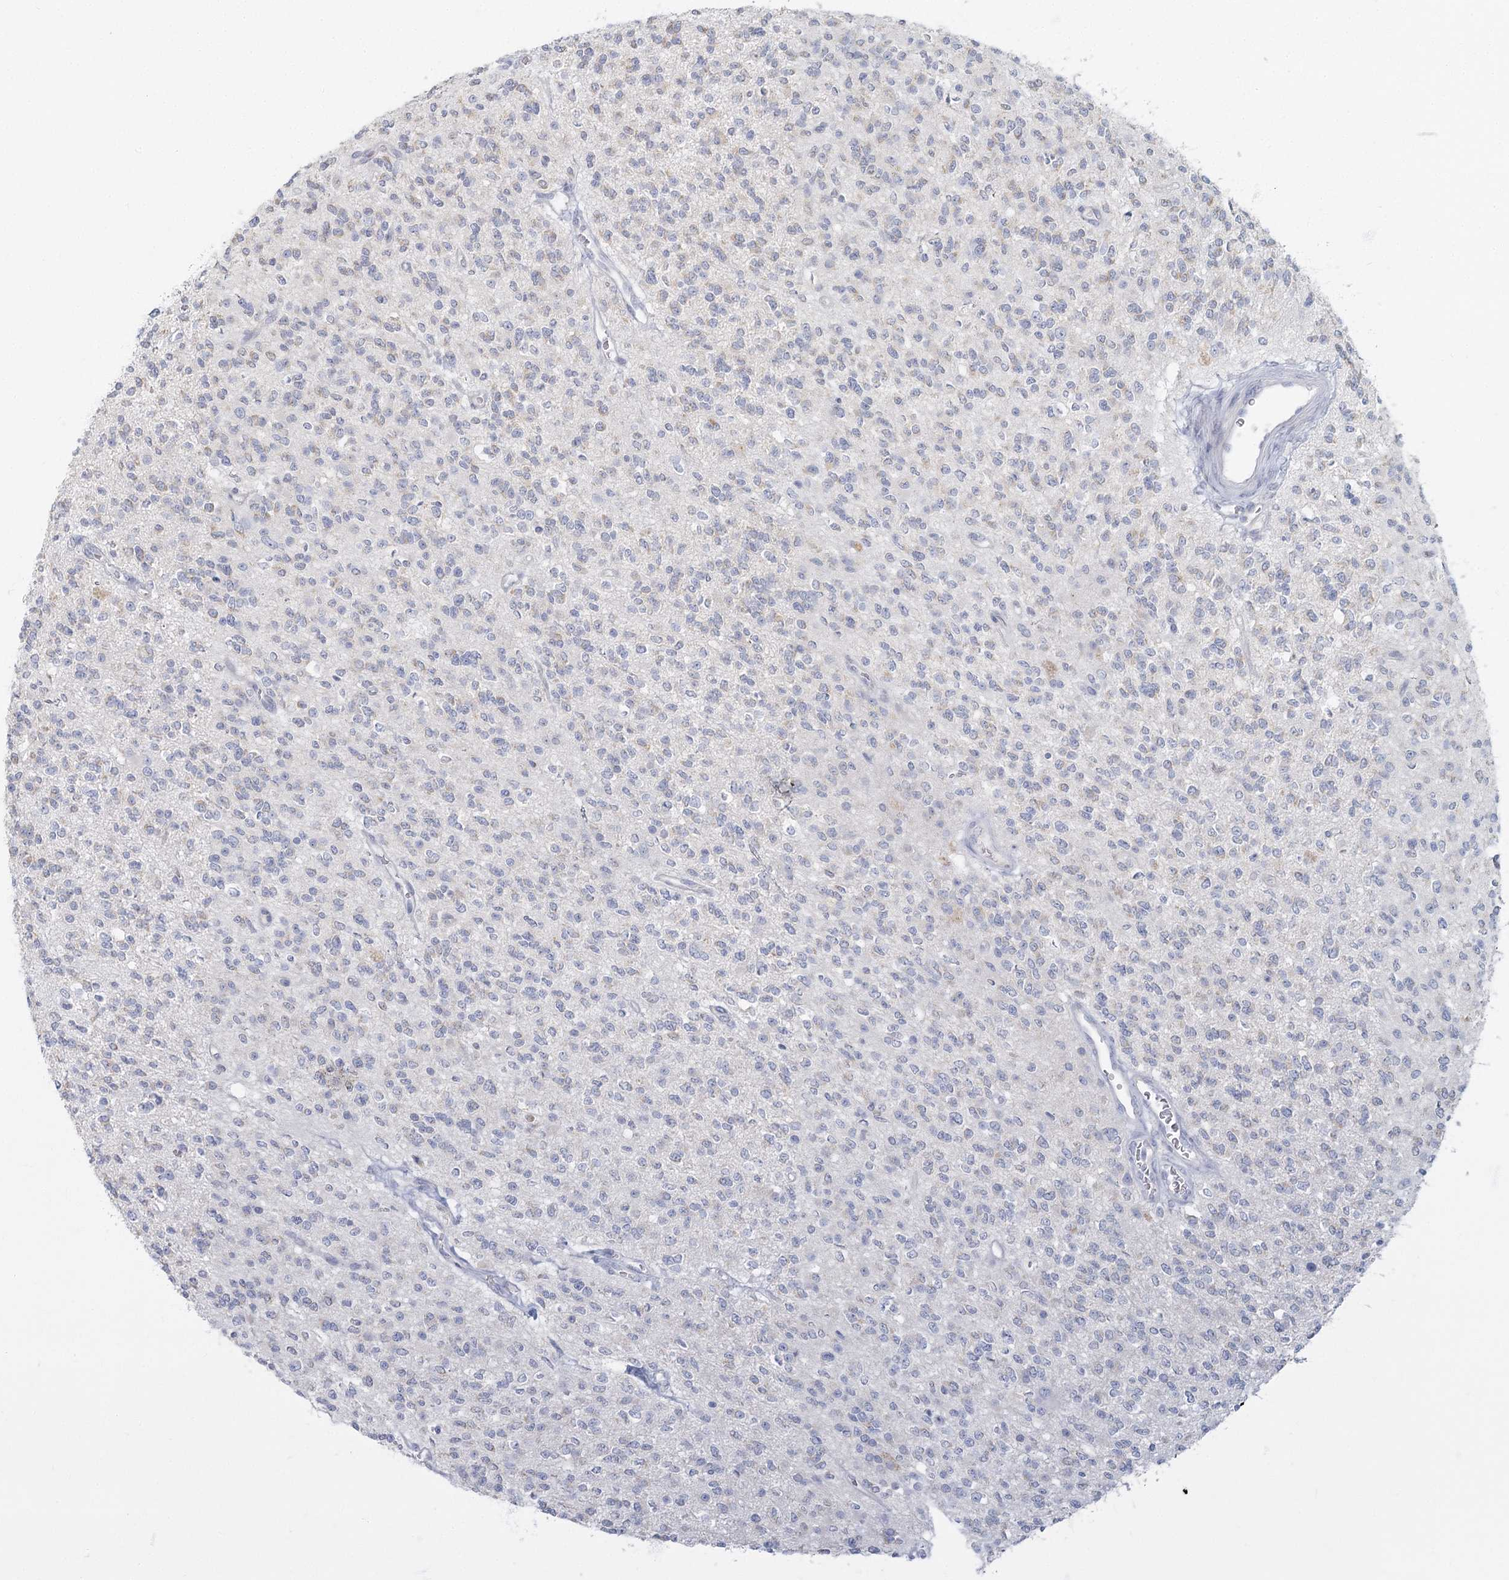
{"staining": {"intensity": "negative", "quantity": "none", "location": "none"}, "tissue": "glioma", "cell_type": "Tumor cells", "image_type": "cancer", "snomed": [{"axis": "morphology", "description": "Glioma, malignant, High grade"}, {"axis": "topography", "description": "Brain"}], "caption": "Malignant glioma (high-grade) stained for a protein using IHC demonstrates no staining tumor cells.", "gene": "FAM110C", "patient": {"sex": "male", "age": 34}}